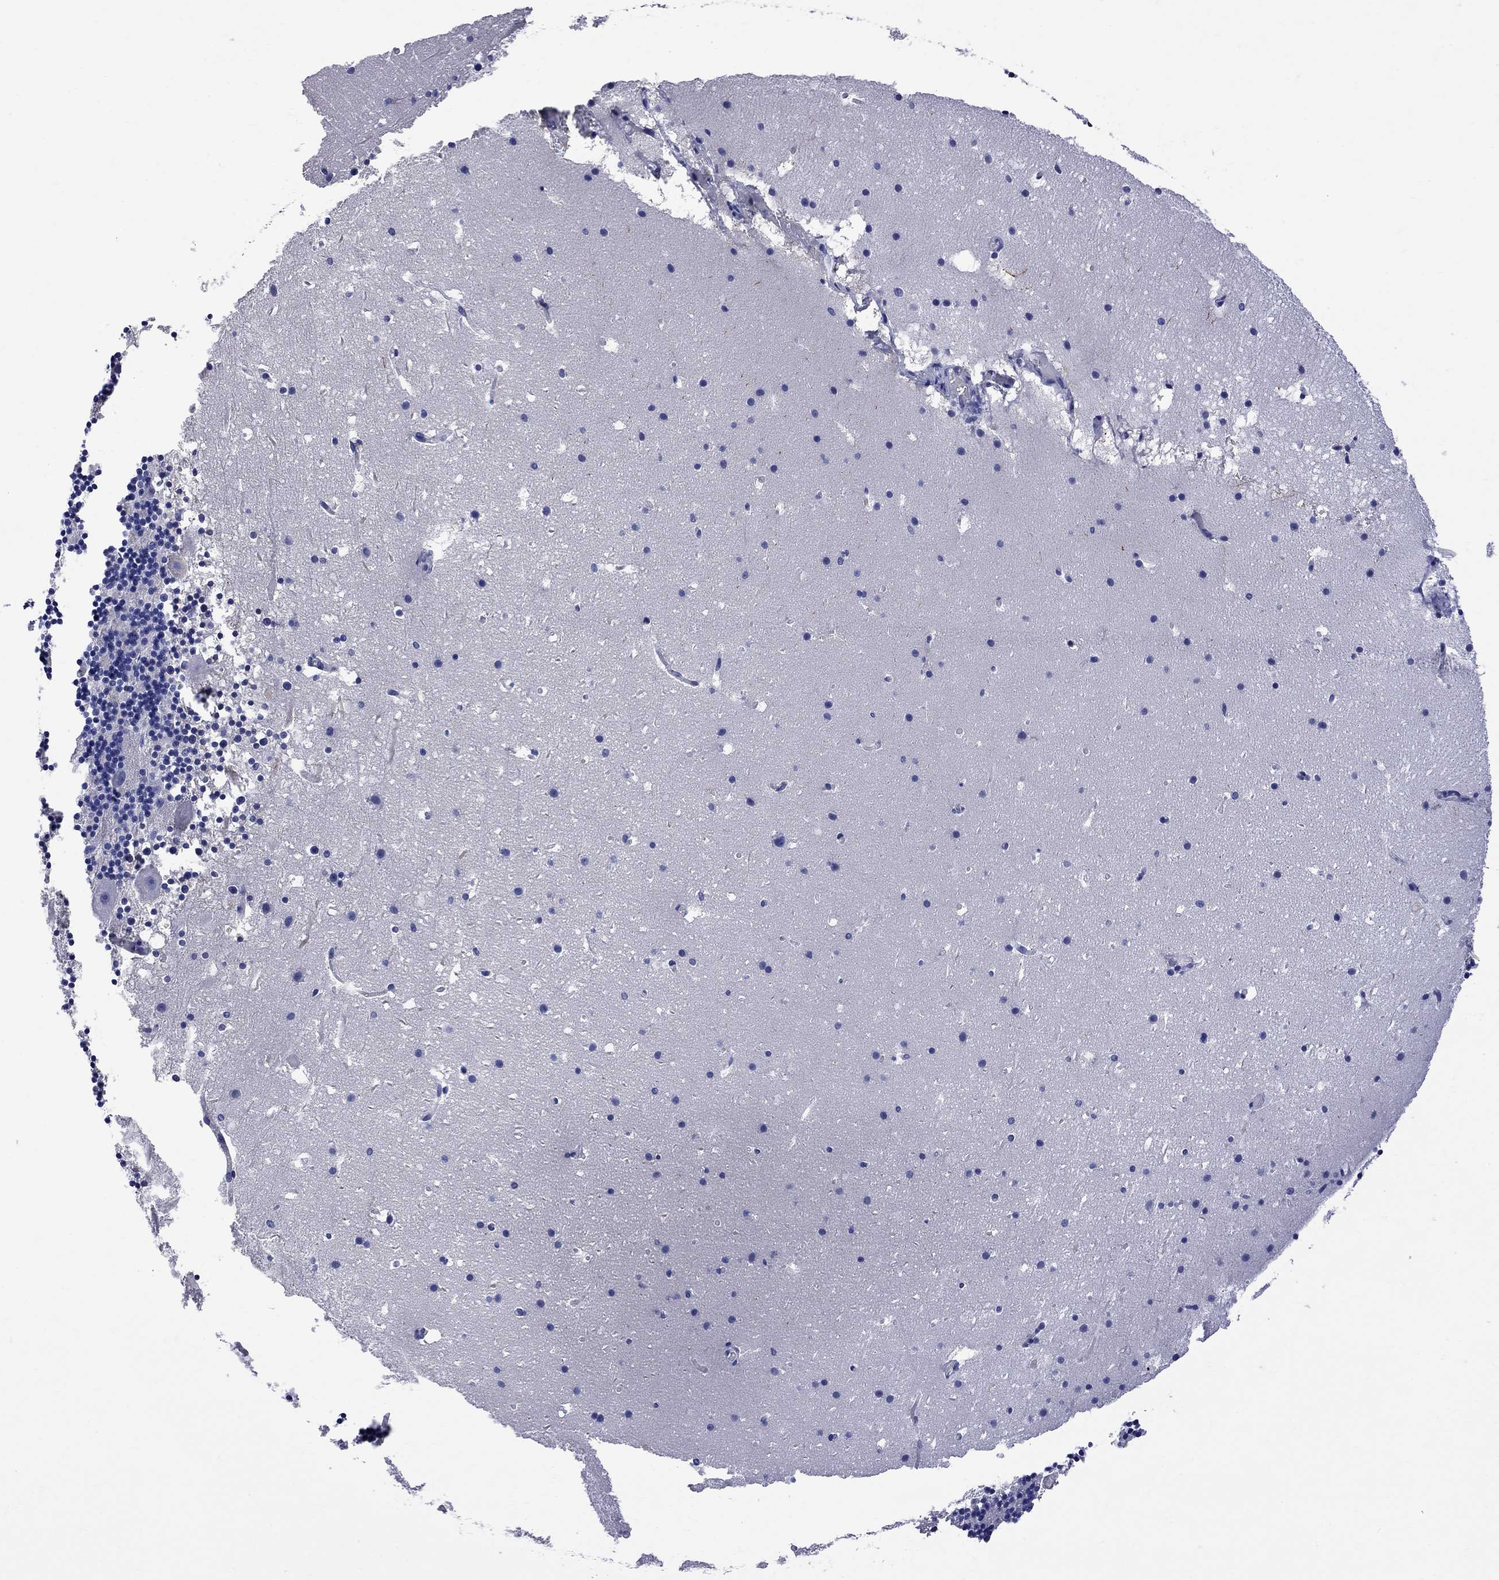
{"staining": {"intensity": "weak", "quantity": "<25%", "location": "cytoplasmic/membranous"}, "tissue": "cerebellum", "cell_type": "Cells in granular layer", "image_type": "normal", "snomed": [{"axis": "morphology", "description": "Normal tissue, NOS"}, {"axis": "topography", "description": "Cerebellum"}], "caption": "Immunohistochemistry image of normal human cerebellum stained for a protein (brown), which demonstrates no expression in cells in granular layer. The staining is performed using DAB (3,3'-diaminobenzidine) brown chromogen with nuclei counter-stained in using hematoxylin.", "gene": "S100A3", "patient": {"sex": "male", "age": 37}}